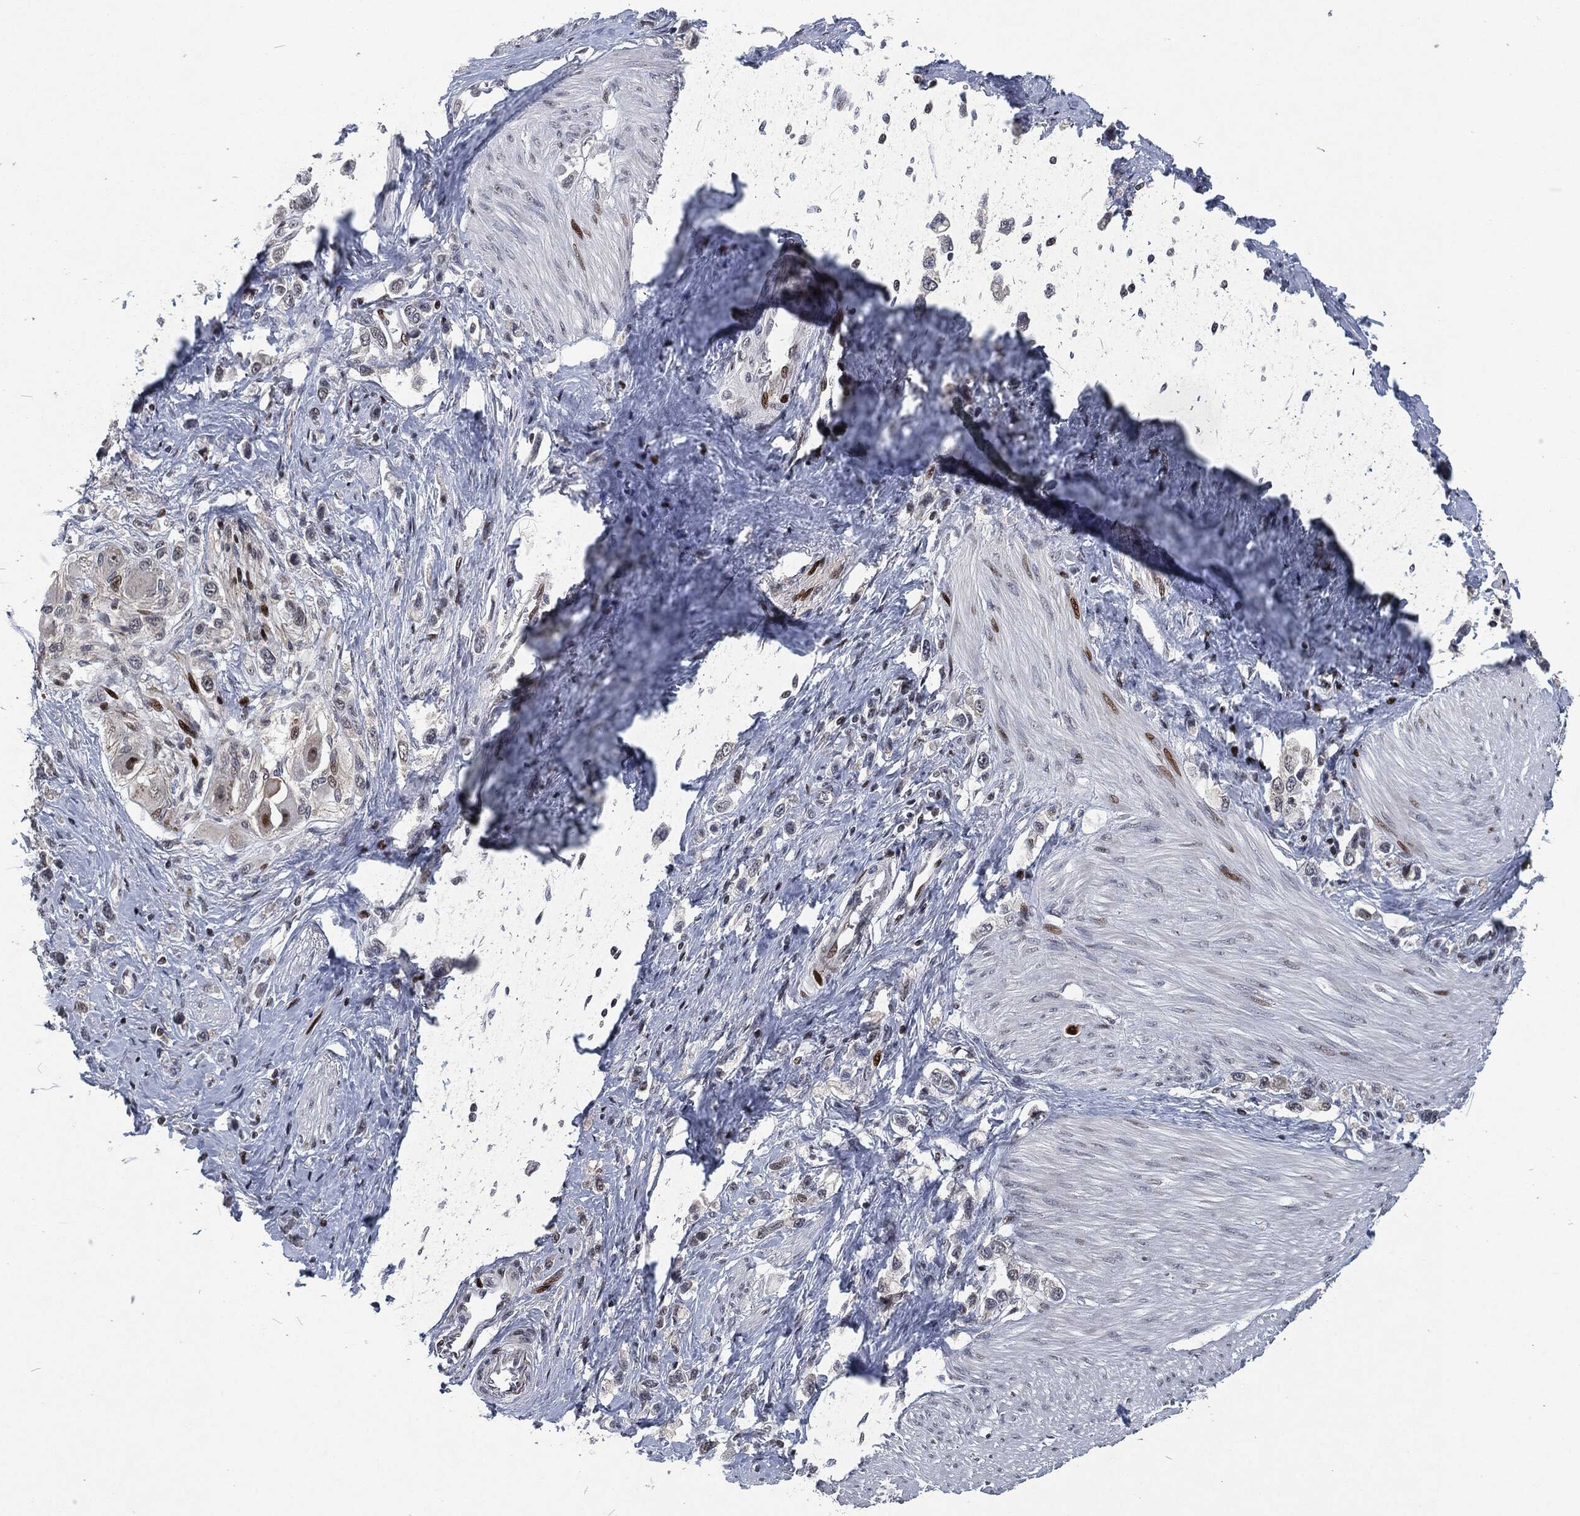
{"staining": {"intensity": "negative", "quantity": "none", "location": "none"}, "tissue": "stomach cancer", "cell_type": "Tumor cells", "image_type": "cancer", "snomed": [{"axis": "morphology", "description": "Normal tissue, NOS"}, {"axis": "morphology", "description": "Adenocarcinoma, NOS"}, {"axis": "morphology", "description": "Adenocarcinoma, High grade"}, {"axis": "topography", "description": "Stomach, upper"}, {"axis": "topography", "description": "Stomach"}], "caption": "This is an IHC micrograph of human stomach cancer (adenocarcinoma (high-grade)). There is no positivity in tumor cells.", "gene": "EGFR", "patient": {"sex": "female", "age": 65}}